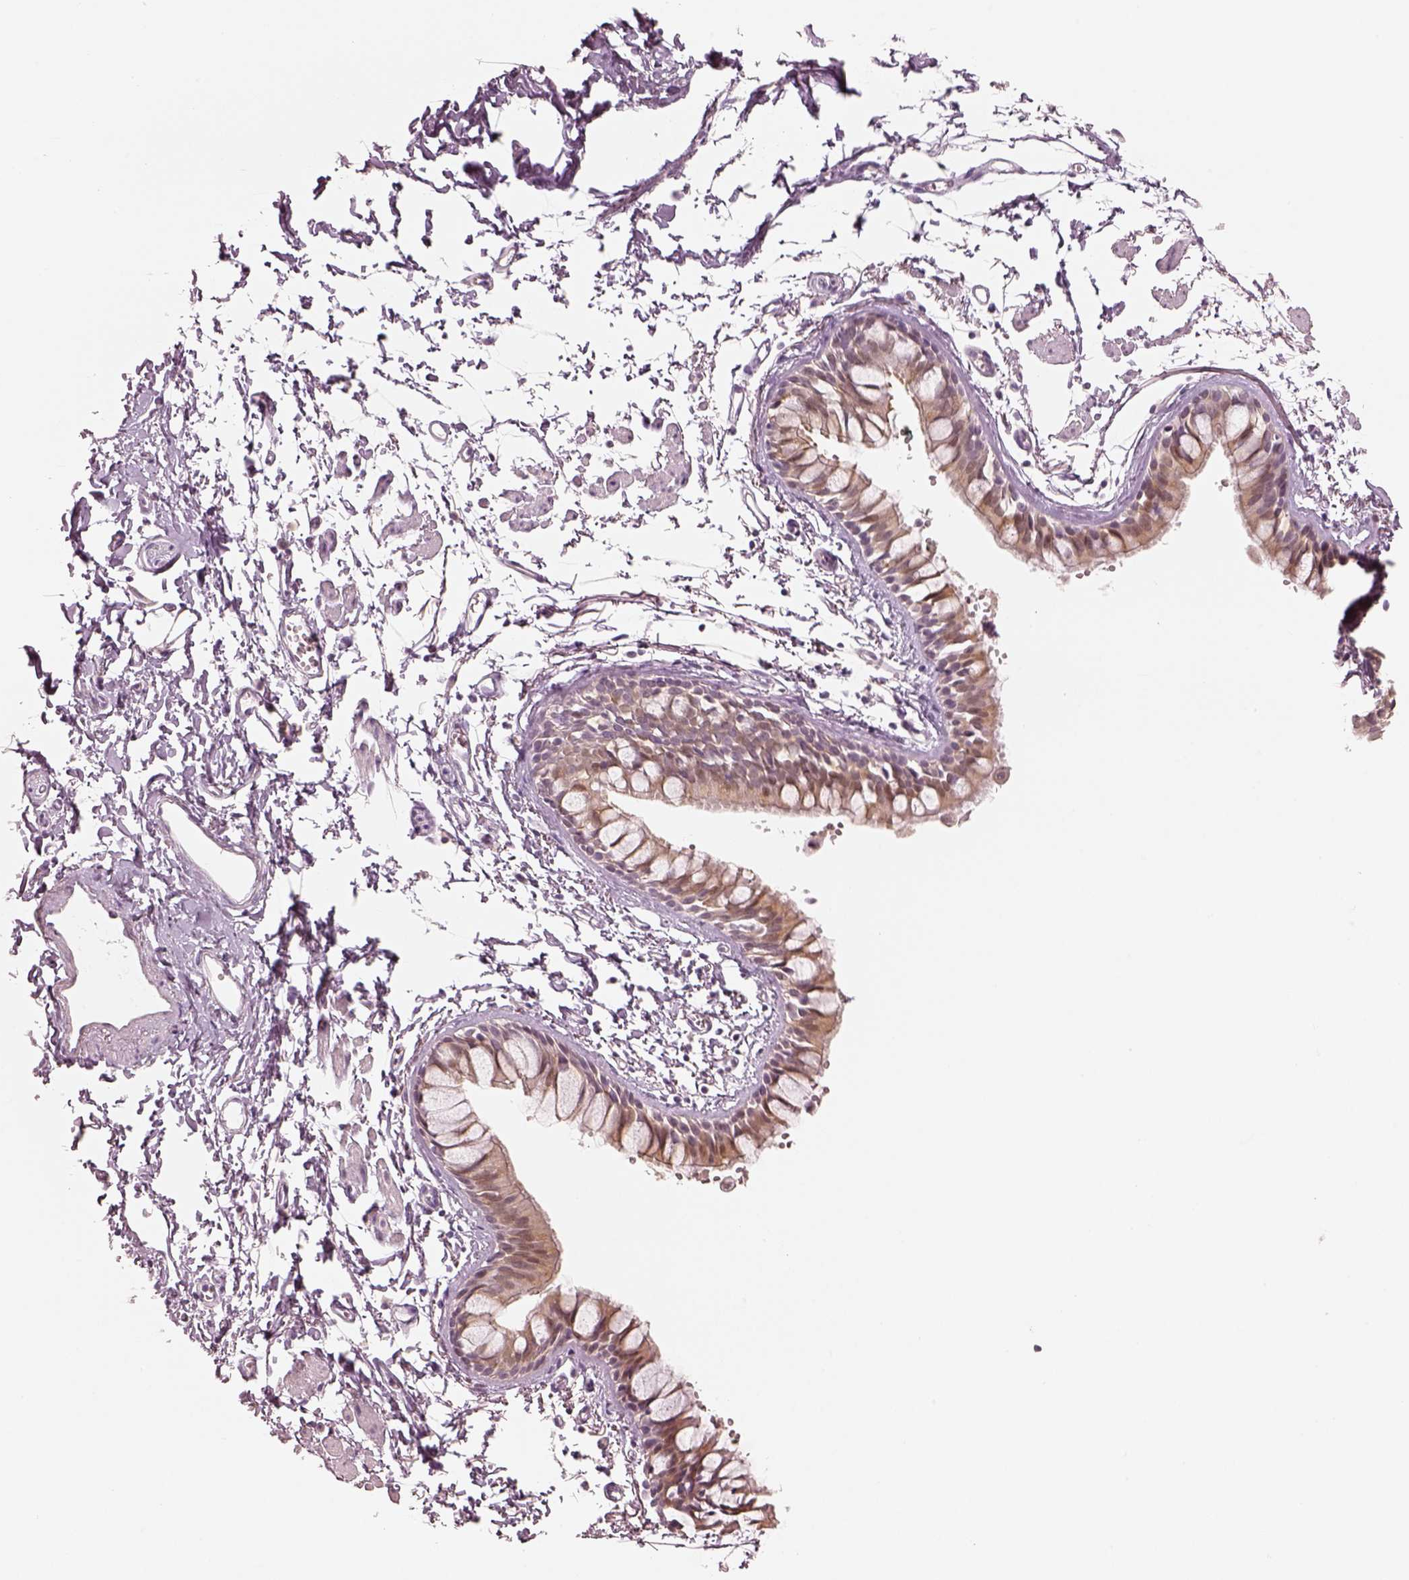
{"staining": {"intensity": "weak", "quantity": ">75%", "location": "cytoplasmic/membranous"}, "tissue": "bronchus", "cell_type": "Respiratory epithelial cells", "image_type": "normal", "snomed": [{"axis": "morphology", "description": "Normal tissue, NOS"}, {"axis": "topography", "description": "Cartilage tissue"}, {"axis": "topography", "description": "Bronchus"}], "caption": "Immunohistochemistry image of benign bronchus: bronchus stained using immunohistochemistry demonstrates low levels of weak protein expression localized specifically in the cytoplasmic/membranous of respiratory epithelial cells, appearing as a cytoplasmic/membranous brown color.", "gene": "EGR4", "patient": {"sex": "female", "age": 59}}